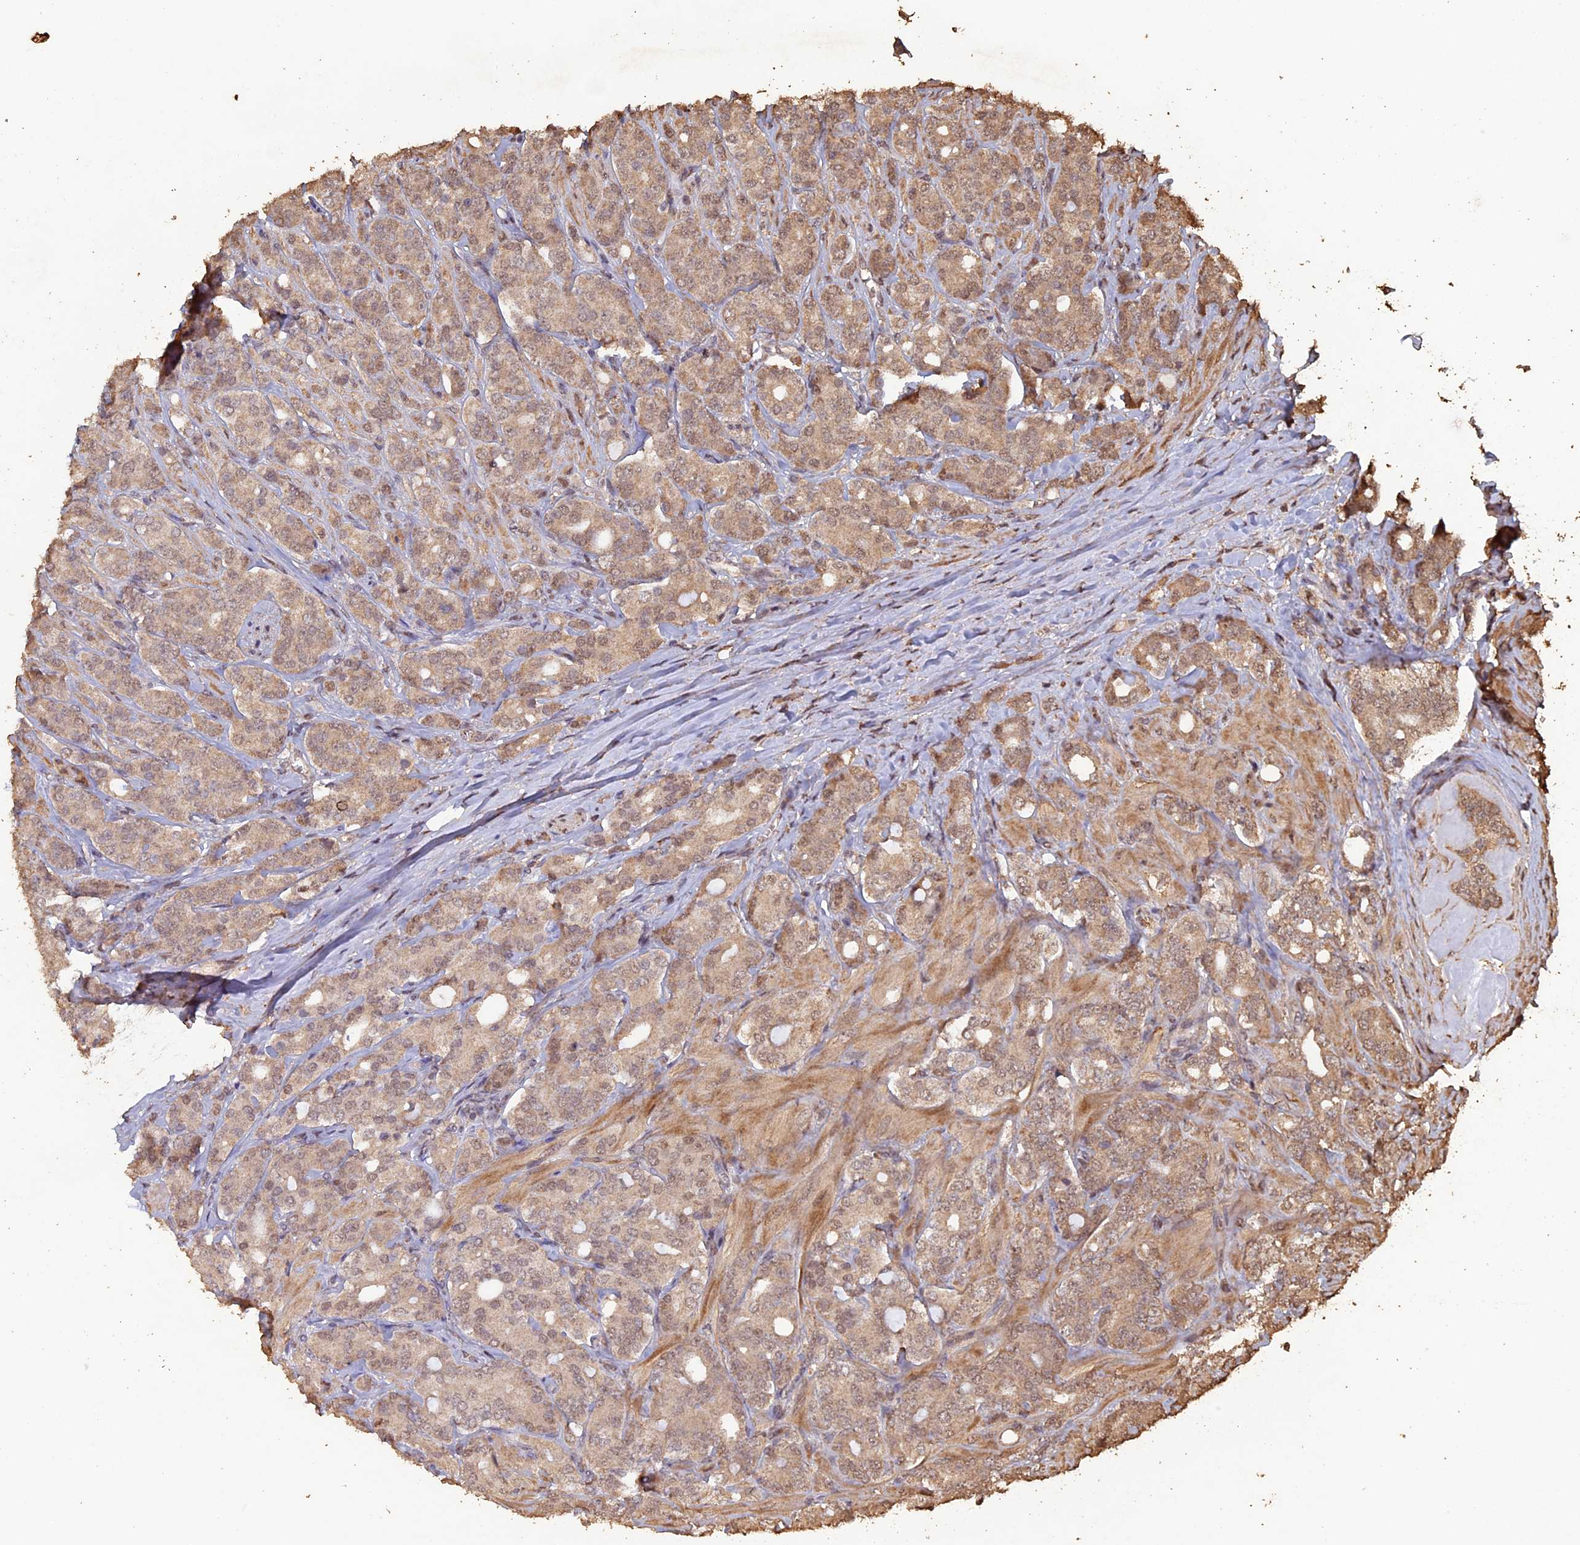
{"staining": {"intensity": "moderate", "quantity": ">75%", "location": "cytoplasmic/membranous"}, "tissue": "prostate cancer", "cell_type": "Tumor cells", "image_type": "cancer", "snomed": [{"axis": "morphology", "description": "Adenocarcinoma, High grade"}, {"axis": "topography", "description": "Prostate"}], "caption": "Human adenocarcinoma (high-grade) (prostate) stained with a protein marker displays moderate staining in tumor cells.", "gene": "HUNK", "patient": {"sex": "male", "age": 62}}